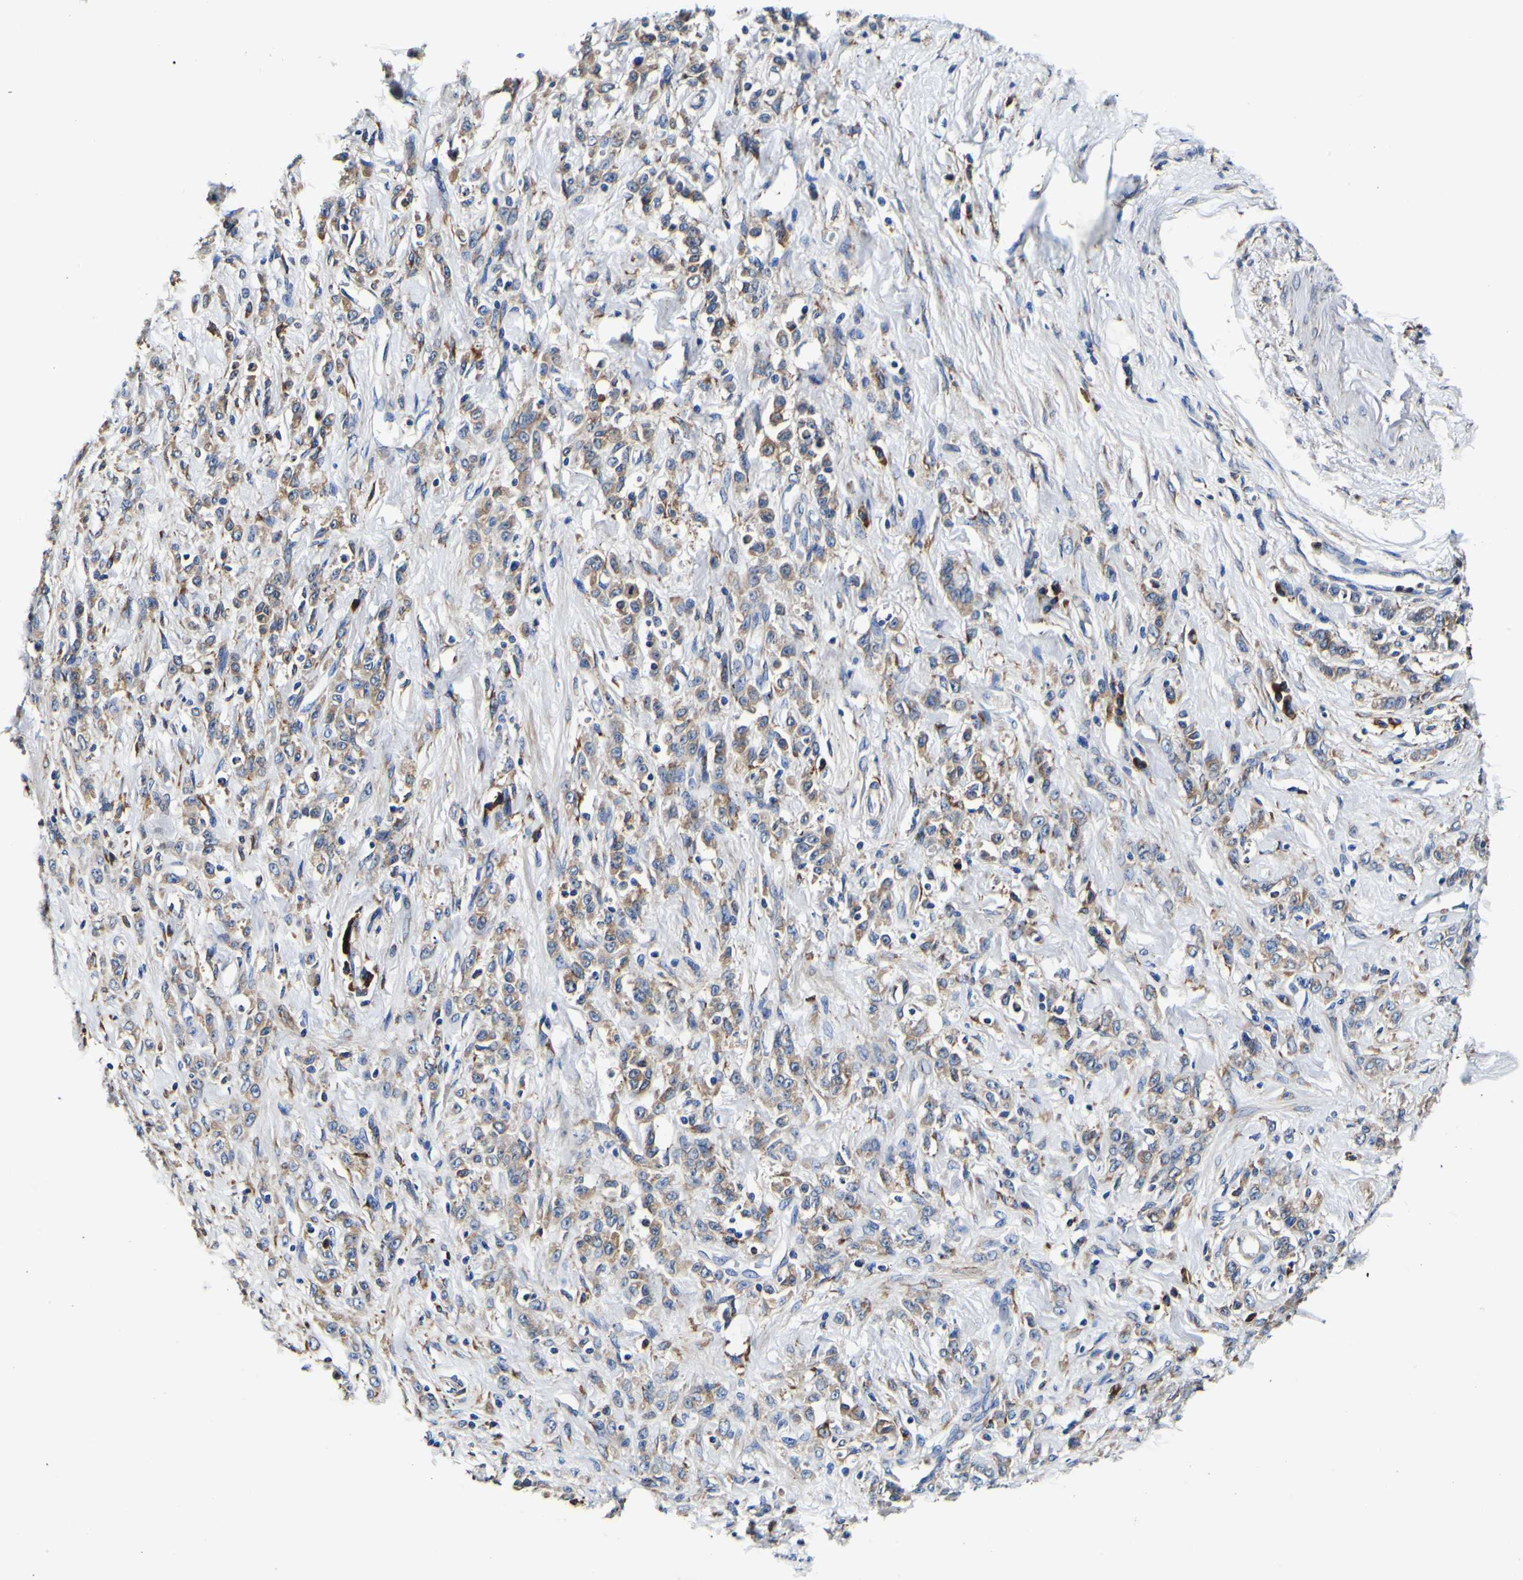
{"staining": {"intensity": "moderate", "quantity": "25%-75%", "location": "cytoplasmic/membranous"}, "tissue": "stomach cancer", "cell_type": "Tumor cells", "image_type": "cancer", "snomed": [{"axis": "morphology", "description": "Adenocarcinoma, NOS"}, {"axis": "topography", "description": "Stomach"}], "caption": "Adenocarcinoma (stomach) stained for a protein demonstrates moderate cytoplasmic/membranous positivity in tumor cells. The staining was performed using DAB (3,3'-diaminobenzidine), with brown indicating positive protein expression. Nuclei are stained blue with hematoxylin.", "gene": "P4HB", "patient": {"sex": "male", "age": 82}}